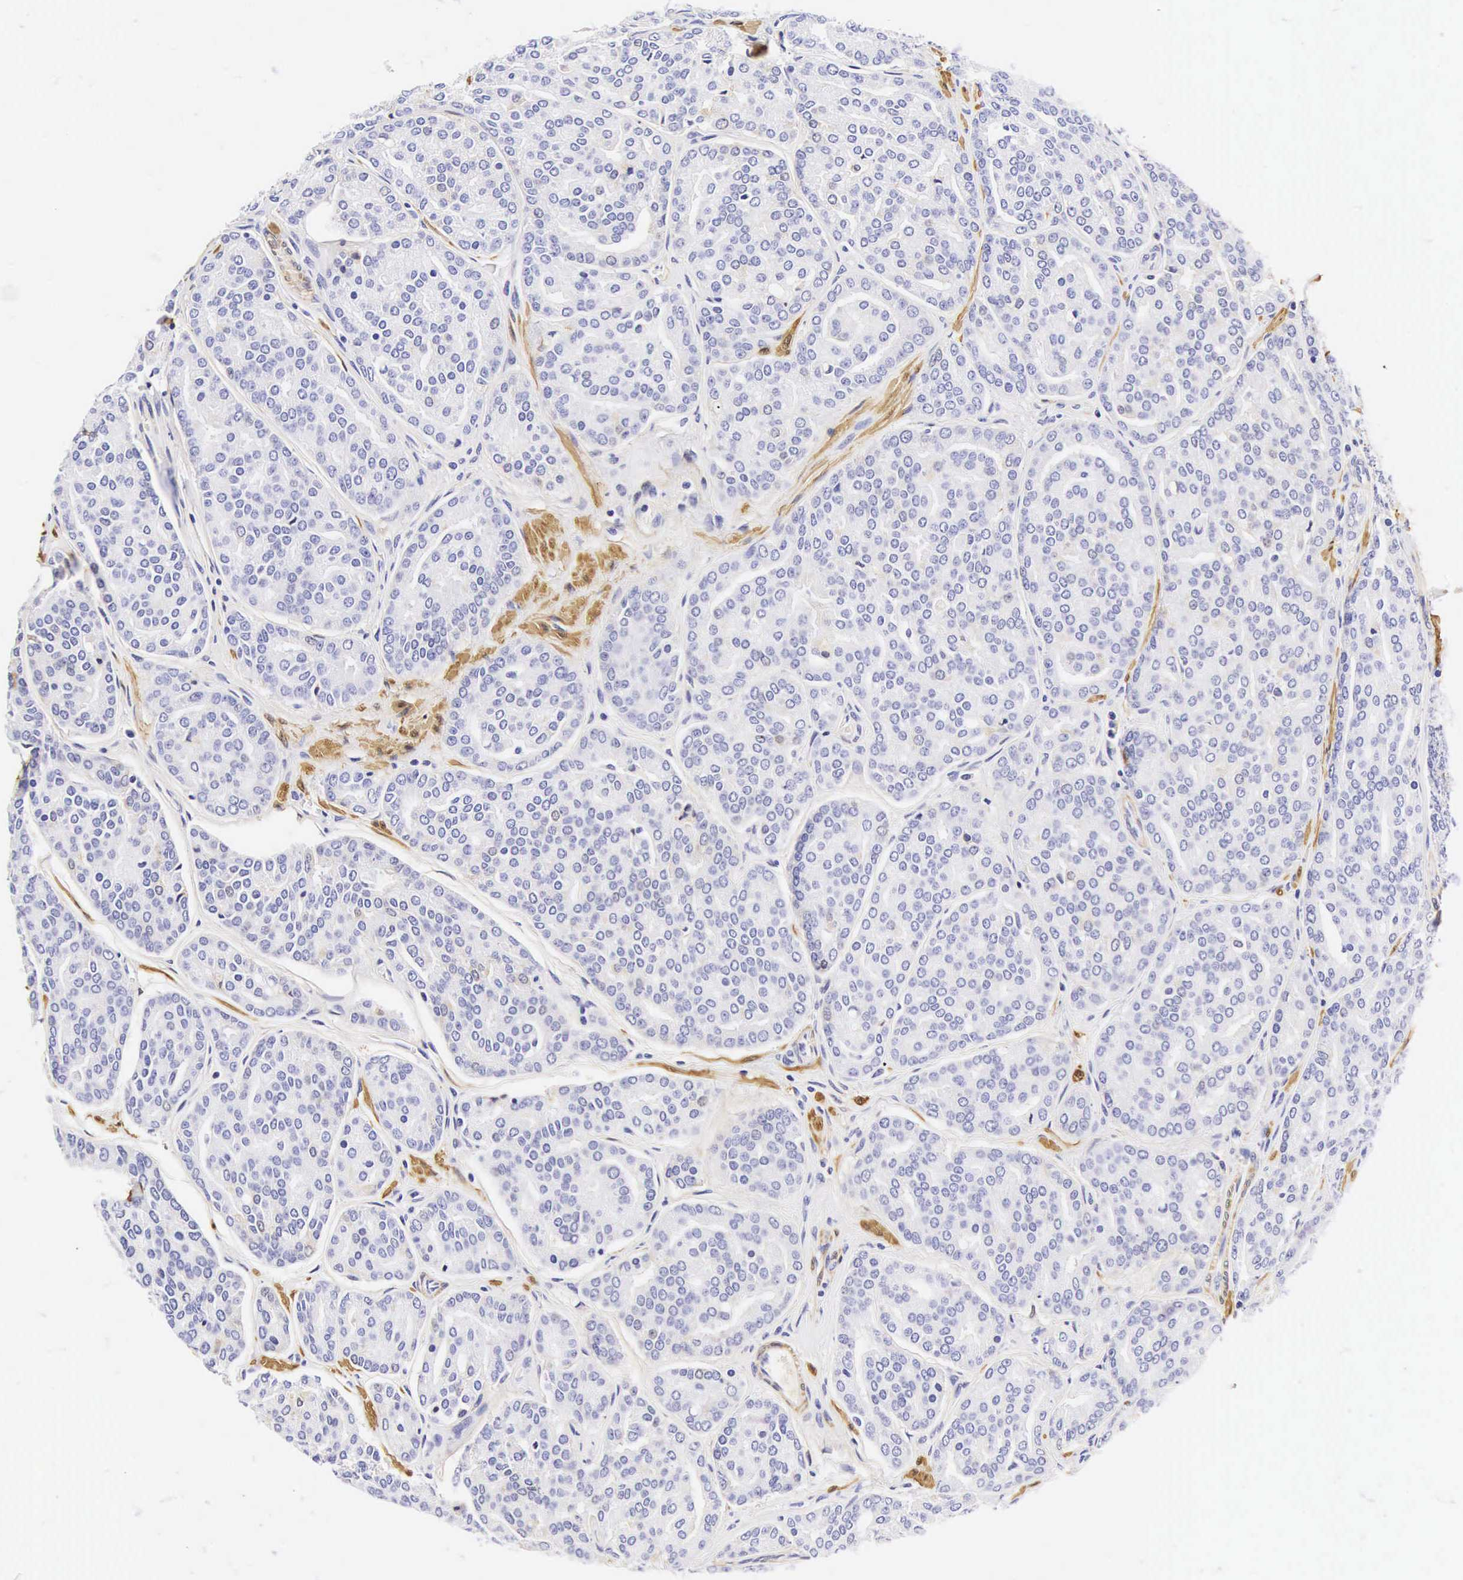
{"staining": {"intensity": "negative", "quantity": "none", "location": "none"}, "tissue": "prostate cancer", "cell_type": "Tumor cells", "image_type": "cancer", "snomed": [{"axis": "morphology", "description": "Adenocarcinoma, High grade"}, {"axis": "topography", "description": "Prostate"}], "caption": "DAB immunohistochemical staining of human prostate adenocarcinoma (high-grade) demonstrates no significant positivity in tumor cells. (DAB IHC with hematoxylin counter stain).", "gene": "CNN1", "patient": {"sex": "male", "age": 64}}